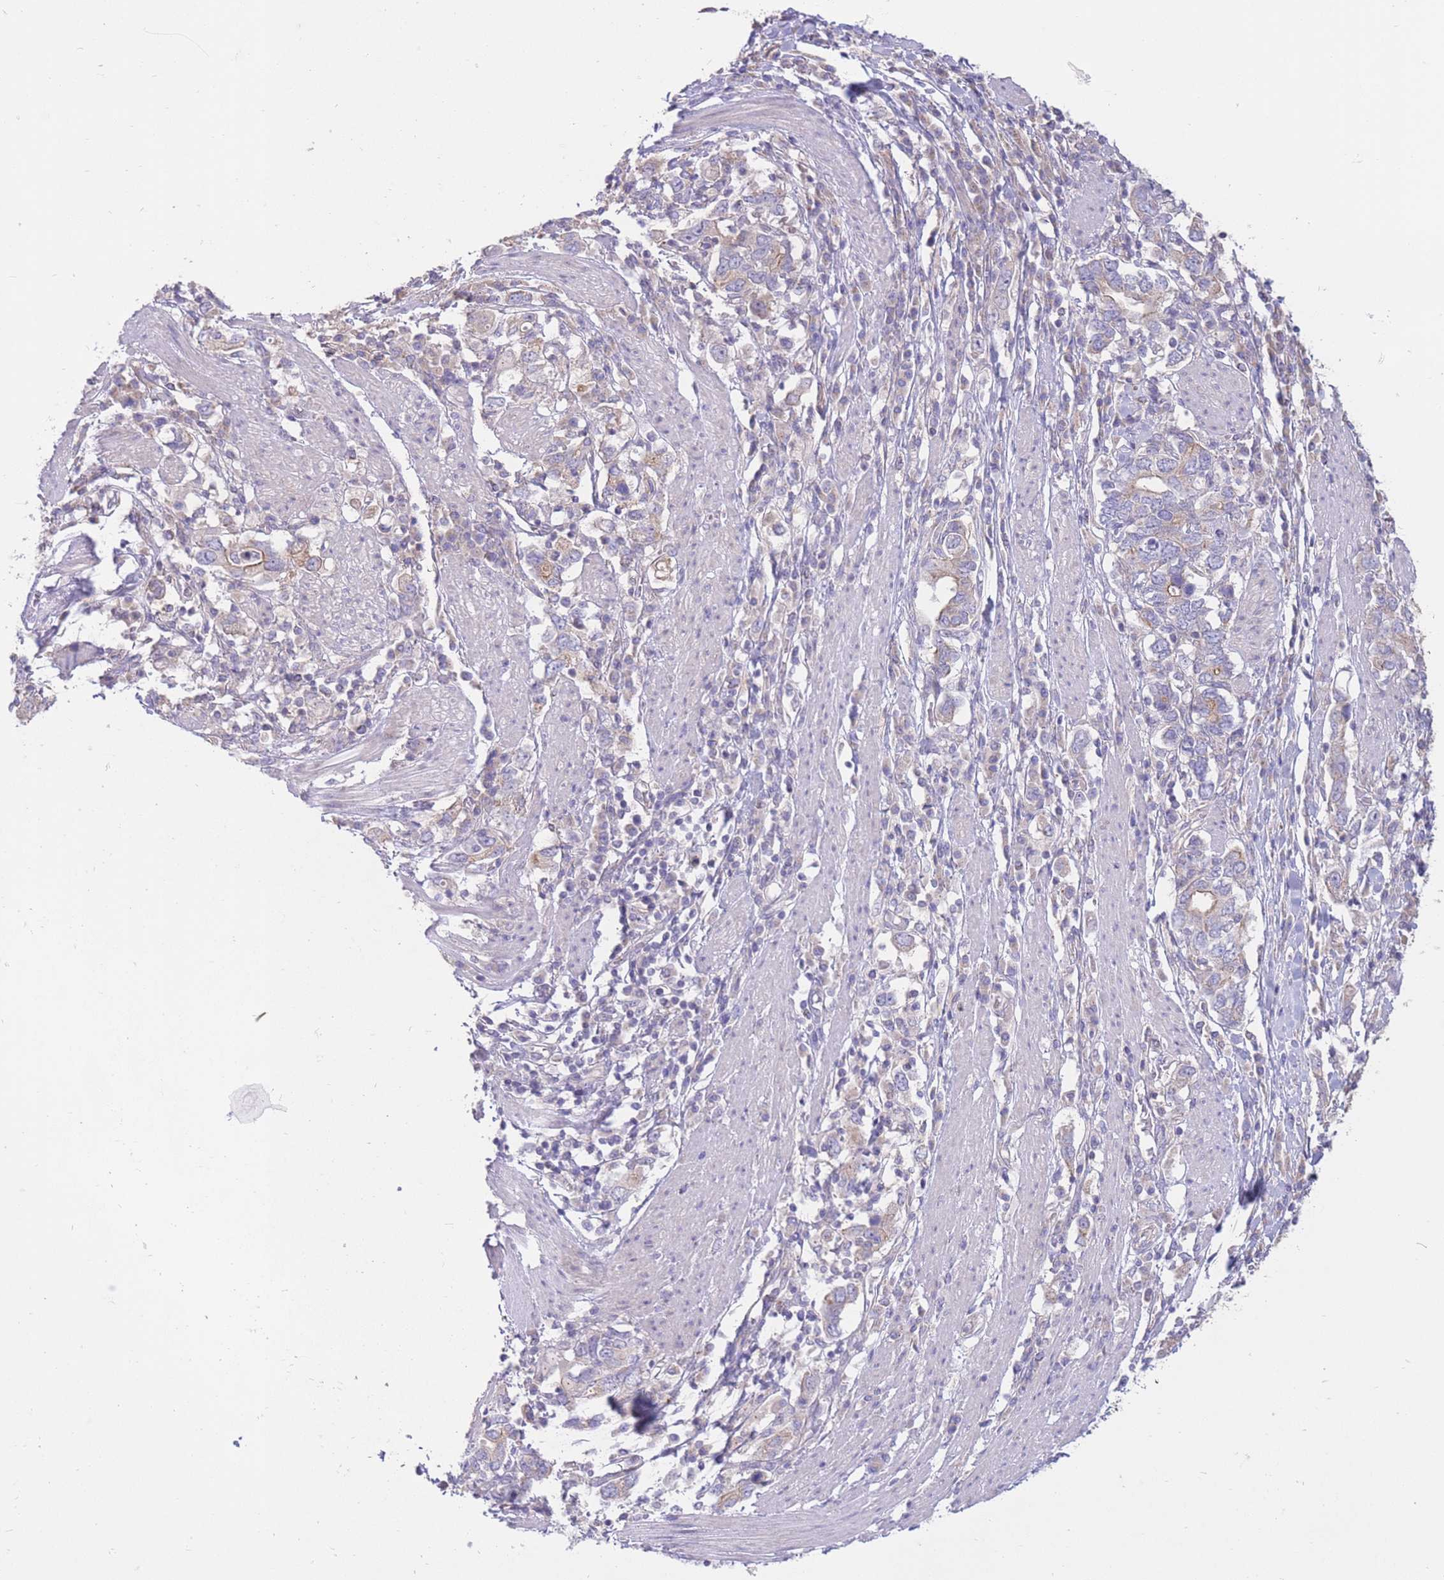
{"staining": {"intensity": "negative", "quantity": "none", "location": "none"}, "tissue": "stomach cancer", "cell_type": "Tumor cells", "image_type": "cancer", "snomed": [{"axis": "morphology", "description": "Adenocarcinoma, NOS"}, {"axis": "topography", "description": "Stomach, upper"}, {"axis": "topography", "description": "Stomach"}], "caption": "Stomach cancer was stained to show a protein in brown. There is no significant staining in tumor cells. (Brightfield microscopy of DAB immunohistochemistry at high magnification).", "gene": "ALS2CL", "patient": {"sex": "male", "age": 62}}